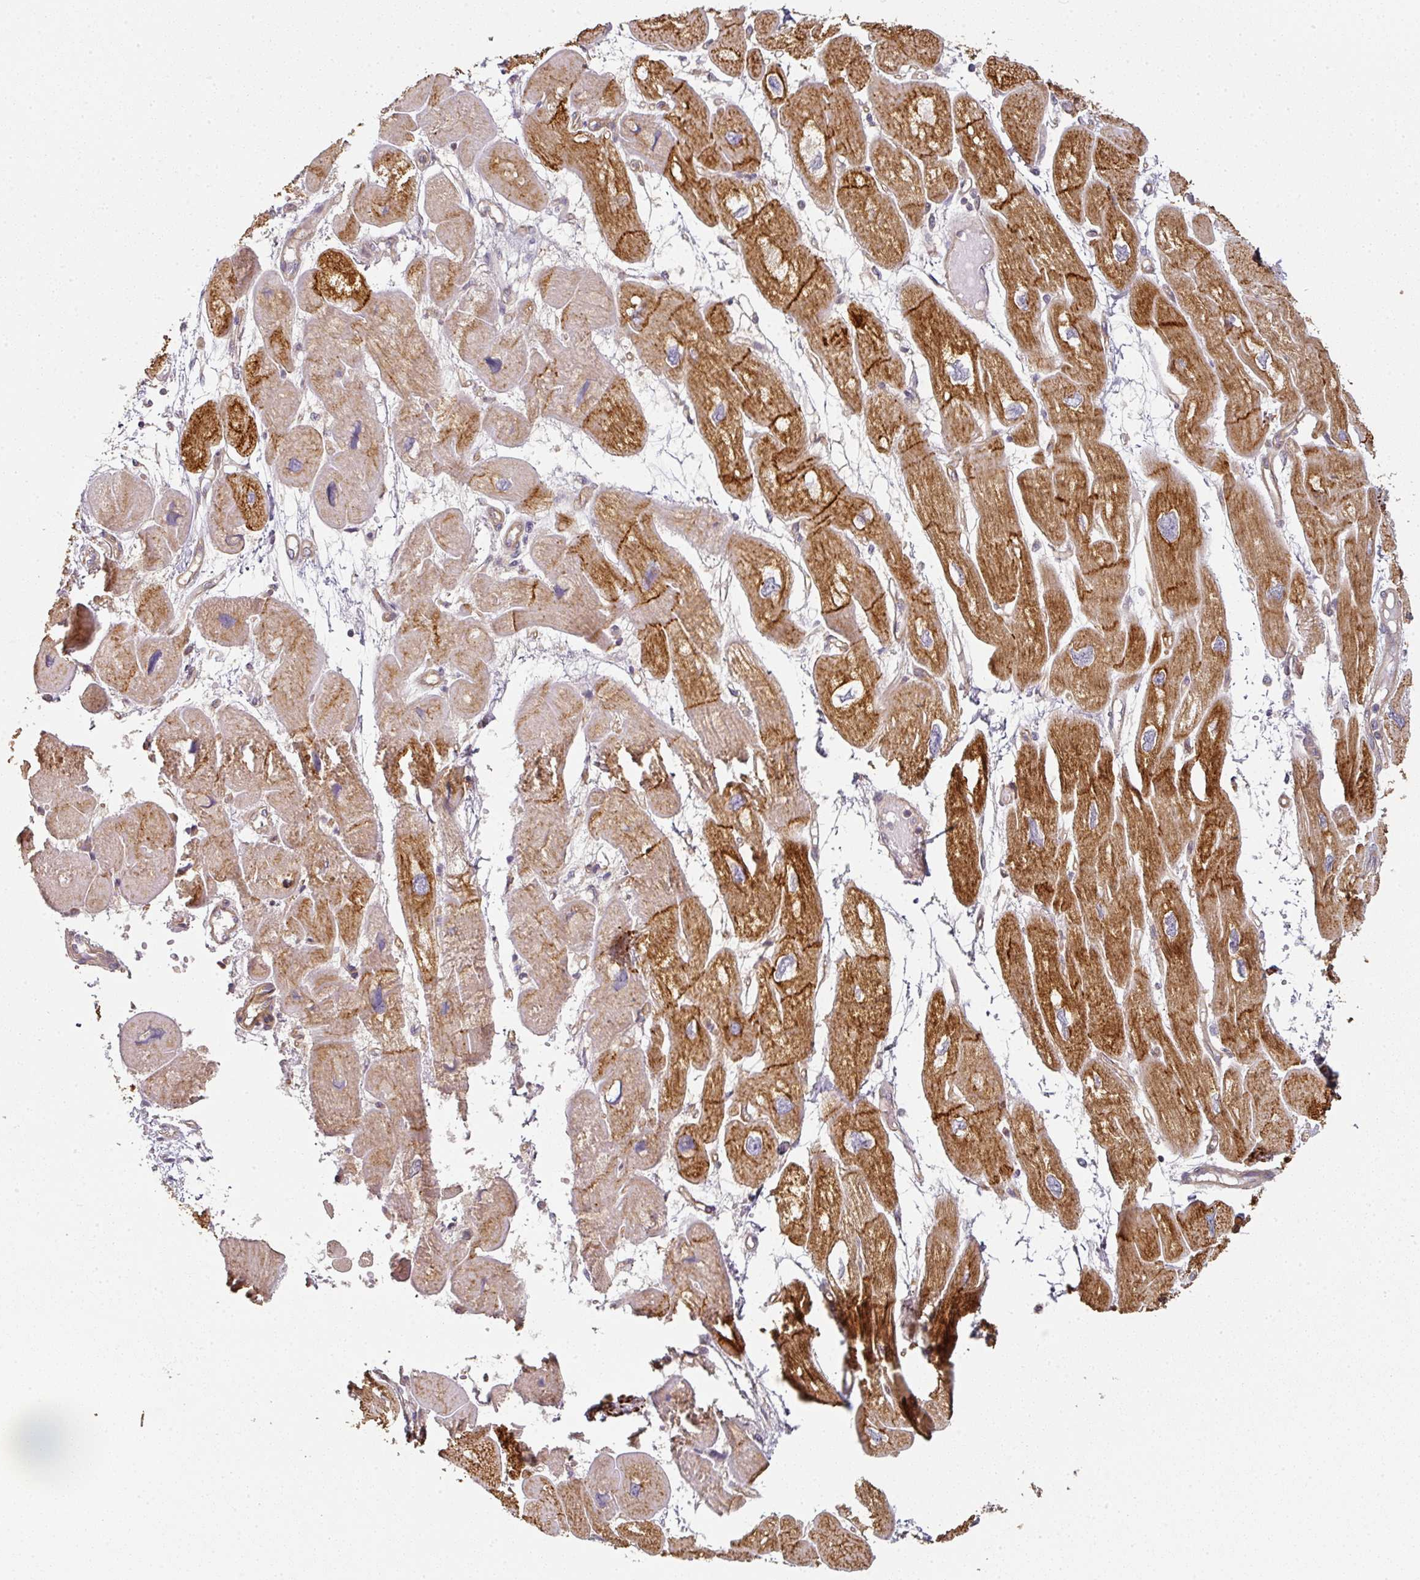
{"staining": {"intensity": "strong", "quantity": "25%-75%", "location": "cytoplasmic/membranous"}, "tissue": "heart muscle", "cell_type": "Cardiomyocytes", "image_type": "normal", "snomed": [{"axis": "morphology", "description": "Normal tissue, NOS"}, {"axis": "topography", "description": "Heart"}], "caption": "Protein staining of benign heart muscle demonstrates strong cytoplasmic/membranous expression in about 25%-75% of cardiomyocytes.", "gene": "MAP2K2", "patient": {"sex": "male", "age": 42}}